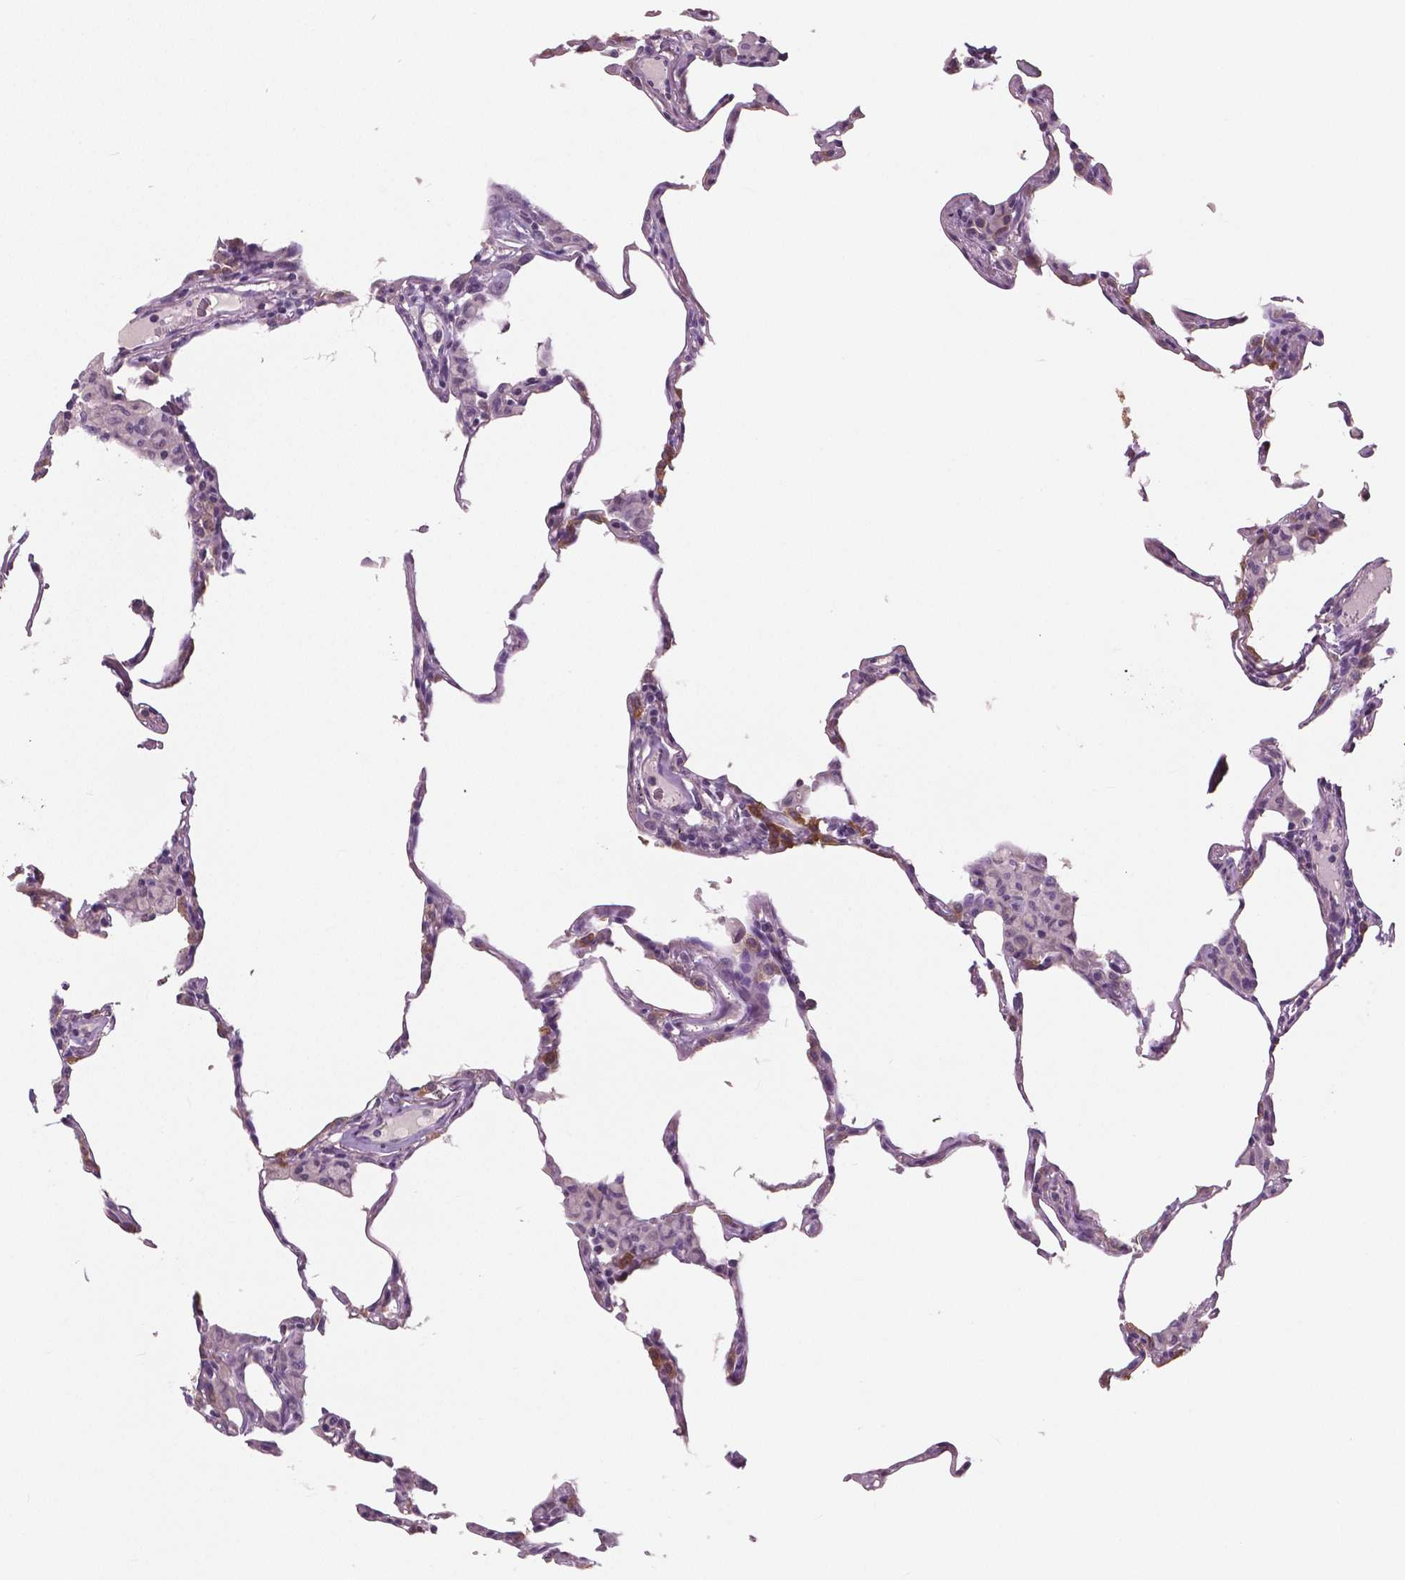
{"staining": {"intensity": "moderate", "quantity": "<25%", "location": "cytoplasmic/membranous,nuclear"}, "tissue": "lung", "cell_type": "Alveolar cells", "image_type": "normal", "snomed": [{"axis": "morphology", "description": "Normal tissue, NOS"}, {"axis": "topography", "description": "Lung"}], "caption": "IHC micrograph of benign lung: lung stained using immunohistochemistry (IHC) displays low levels of moderate protein expression localized specifically in the cytoplasmic/membranous,nuclear of alveolar cells, appearing as a cytoplasmic/membranous,nuclear brown color.", "gene": "NECAB1", "patient": {"sex": "female", "age": 57}}